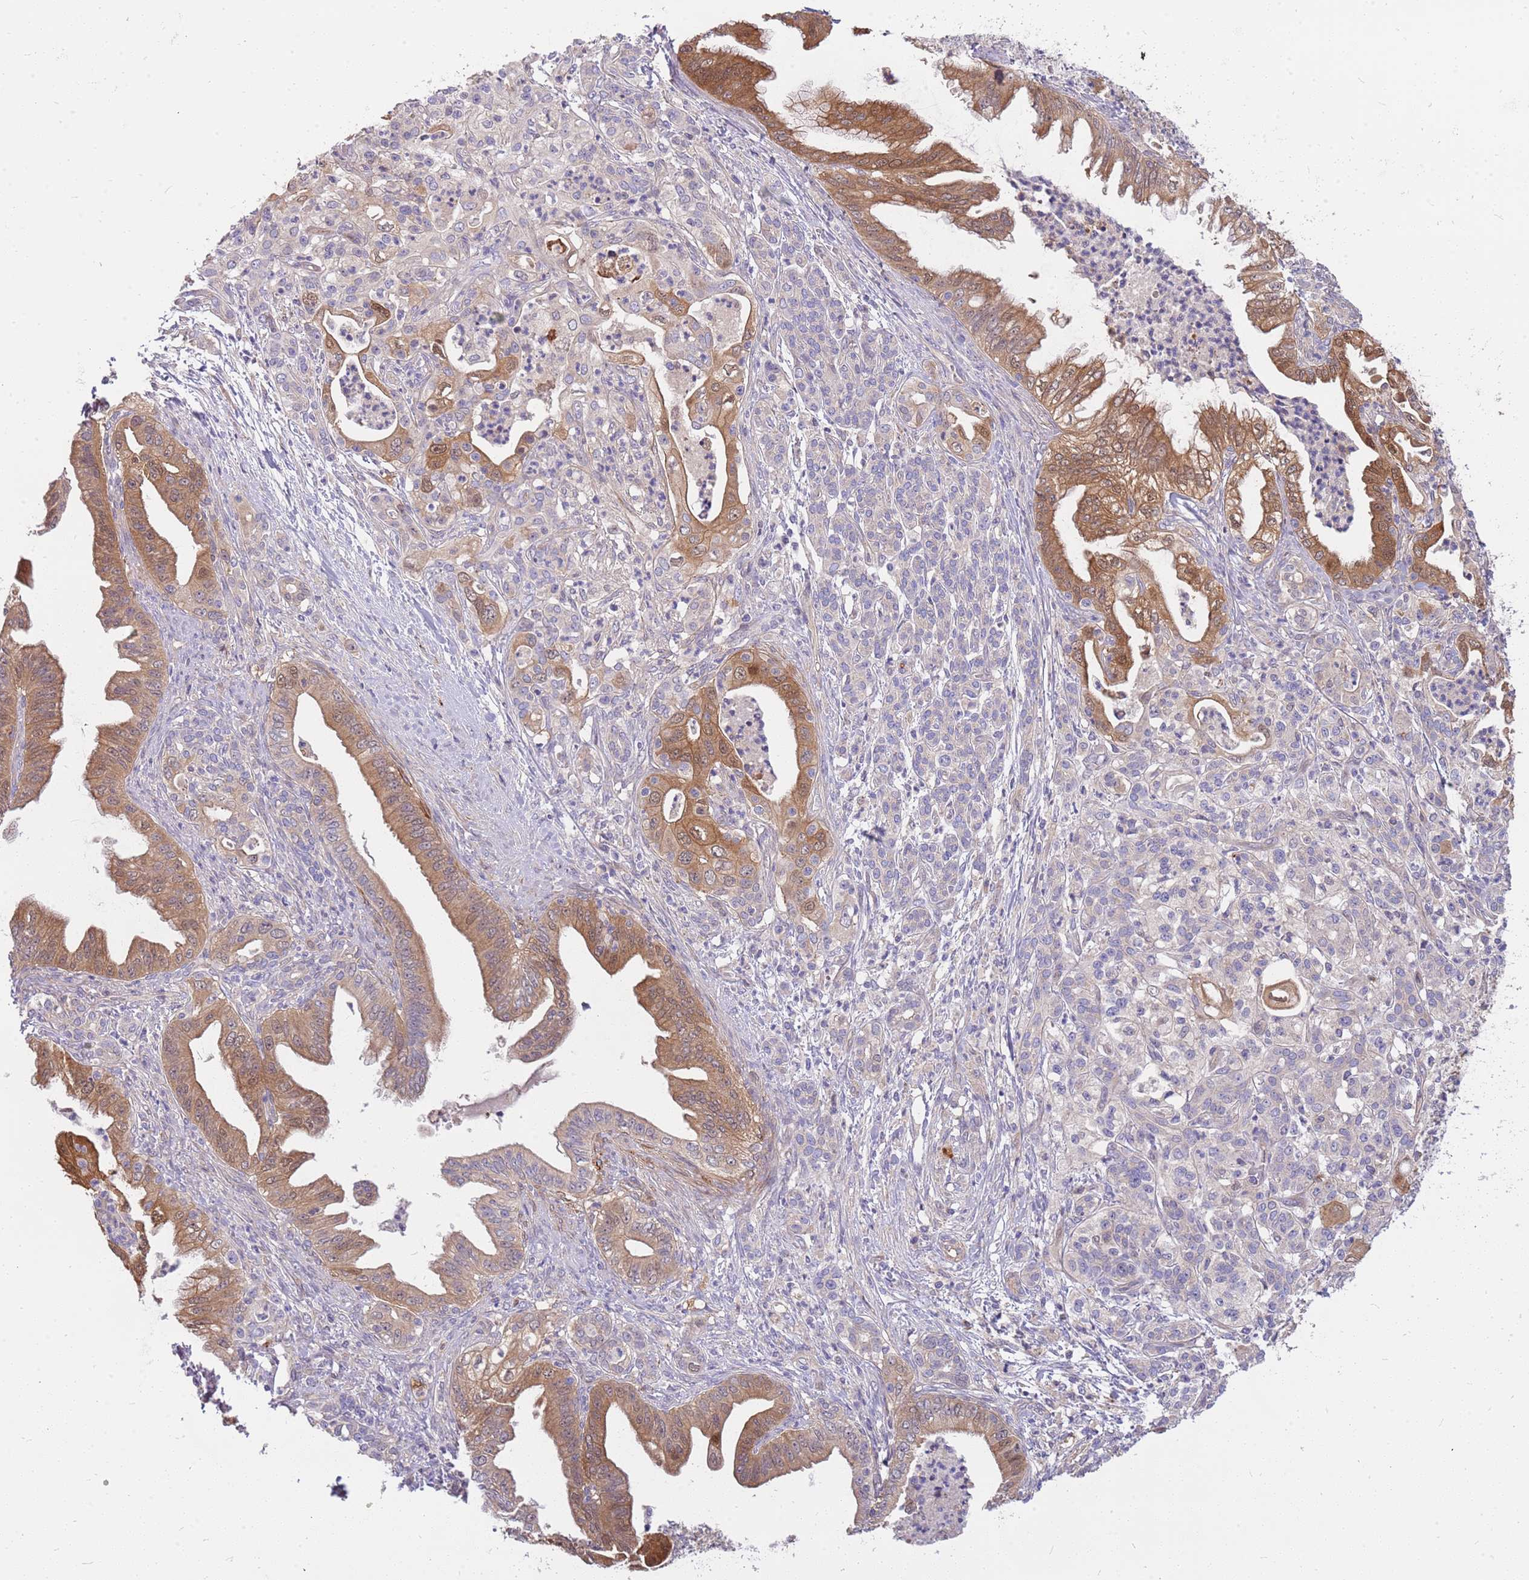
{"staining": {"intensity": "moderate", "quantity": ">75%", "location": "cytoplasmic/membranous"}, "tissue": "pancreatic cancer", "cell_type": "Tumor cells", "image_type": "cancer", "snomed": [{"axis": "morphology", "description": "Adenocarcinoma, NOS"}, {"axis": "topography", "description": "Pancreas"}], "caption": "Pancreatic cancer was stained to show a protein in brown. There is medium levels of moderate cytoplasmic/membranous expression in approximately >75% of tumor cells. (DAB (3,3'-diaminobenzidine) = brown stain, brightfield microscopy at high magnification).", "gene": "MVD", "patient": {"sex": "male", "age": 58}}